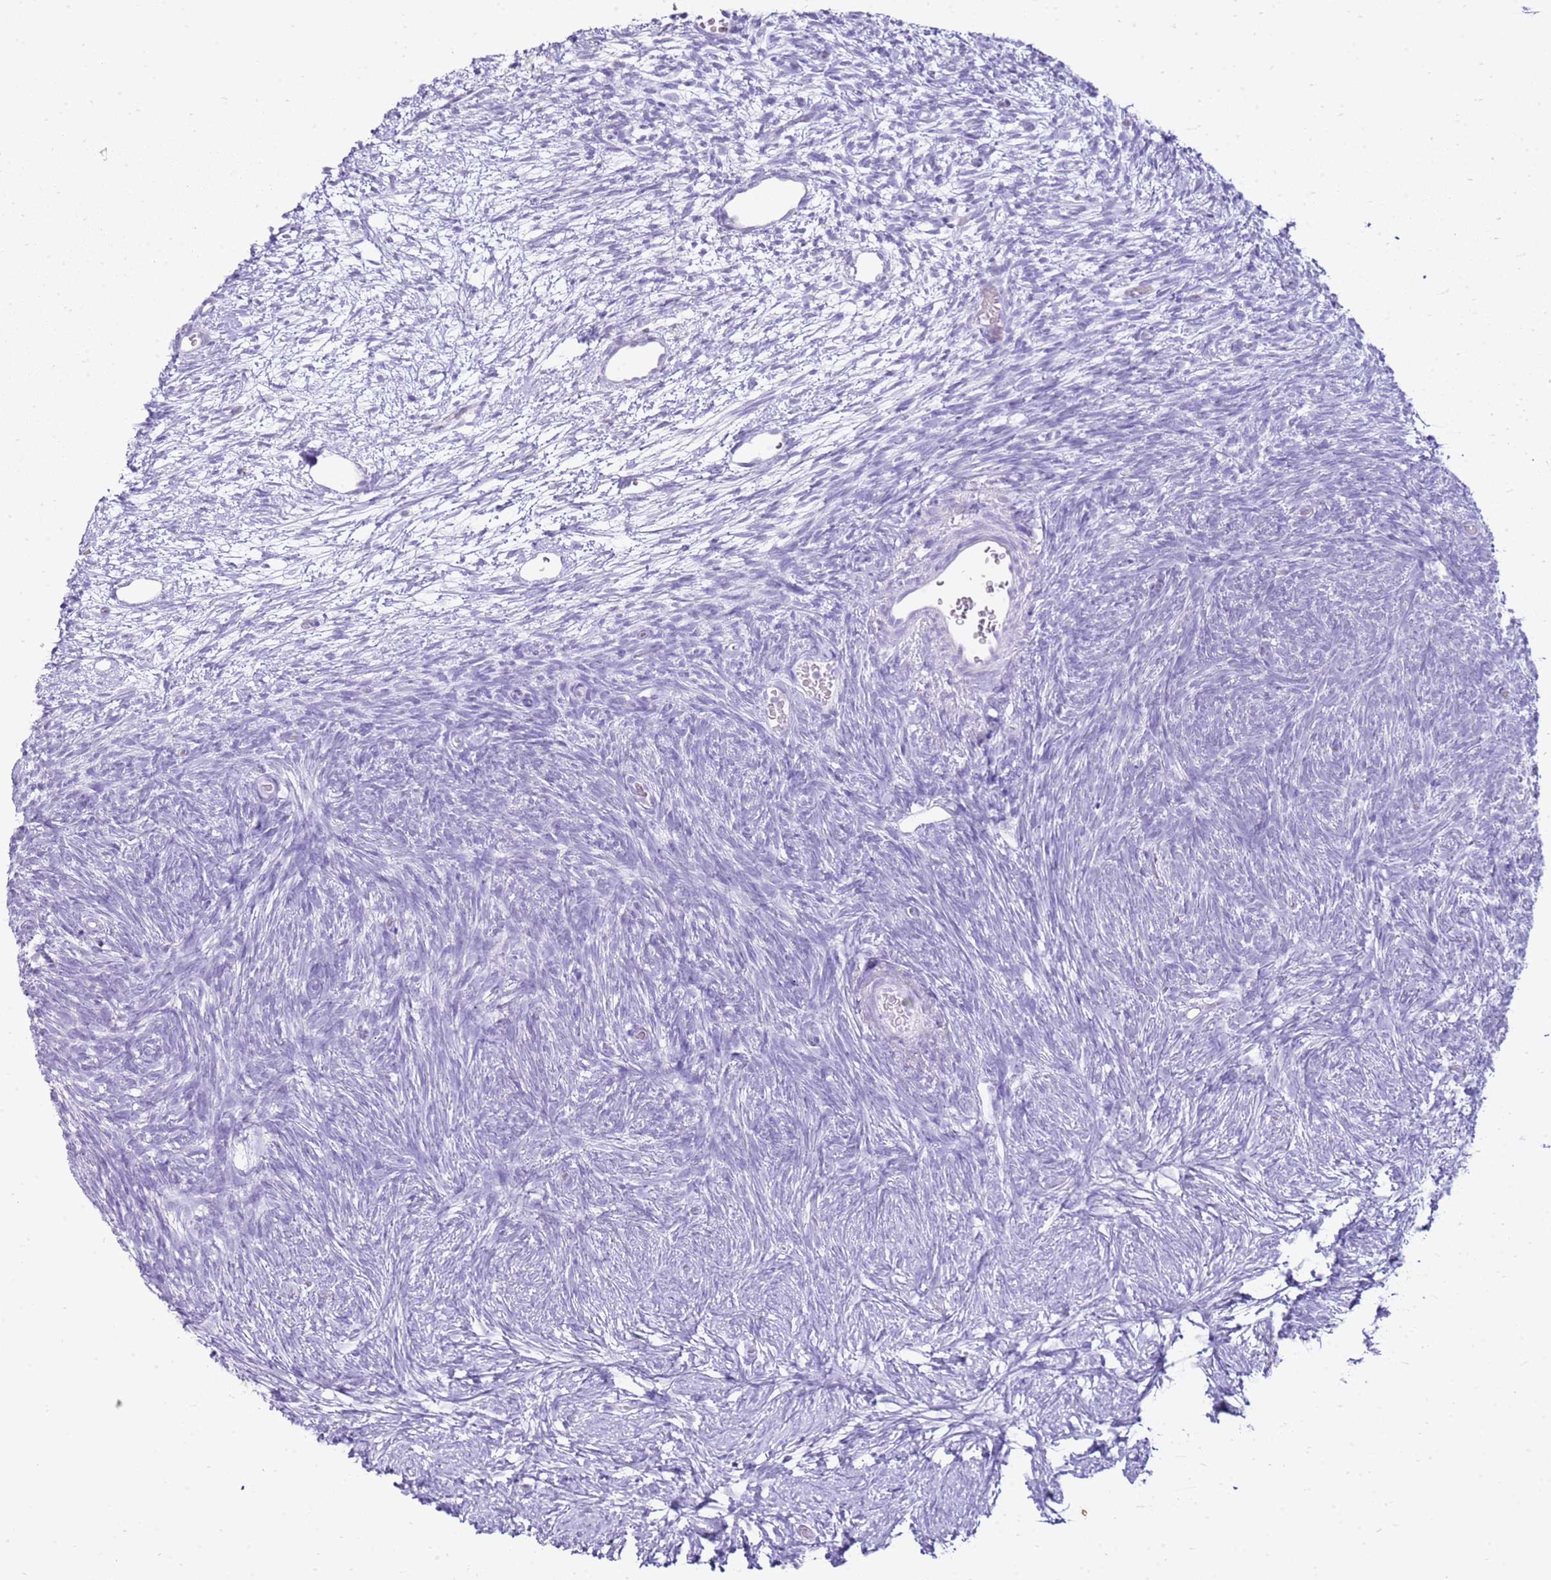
{"staining": {"intensity": "negative", "quantity": "none", "location": "none"}, "tissue": "ovary", "cell_type": "Ovarian stroma cells", "image_type": "normal", "snomed": [{"axis": "morphology", "description": "Normal tissue, NOS"}, {"axis": "topography", "description": "Ovary"}], "caption": "Ovary was stained to show a protein in brown. There is no significant positivity in ovarian stroma cells. (DAB immunohistochemistry (IHC), high magnification).", "gene": "CSTA", "patient": {"sex": "female", "age": 39}}